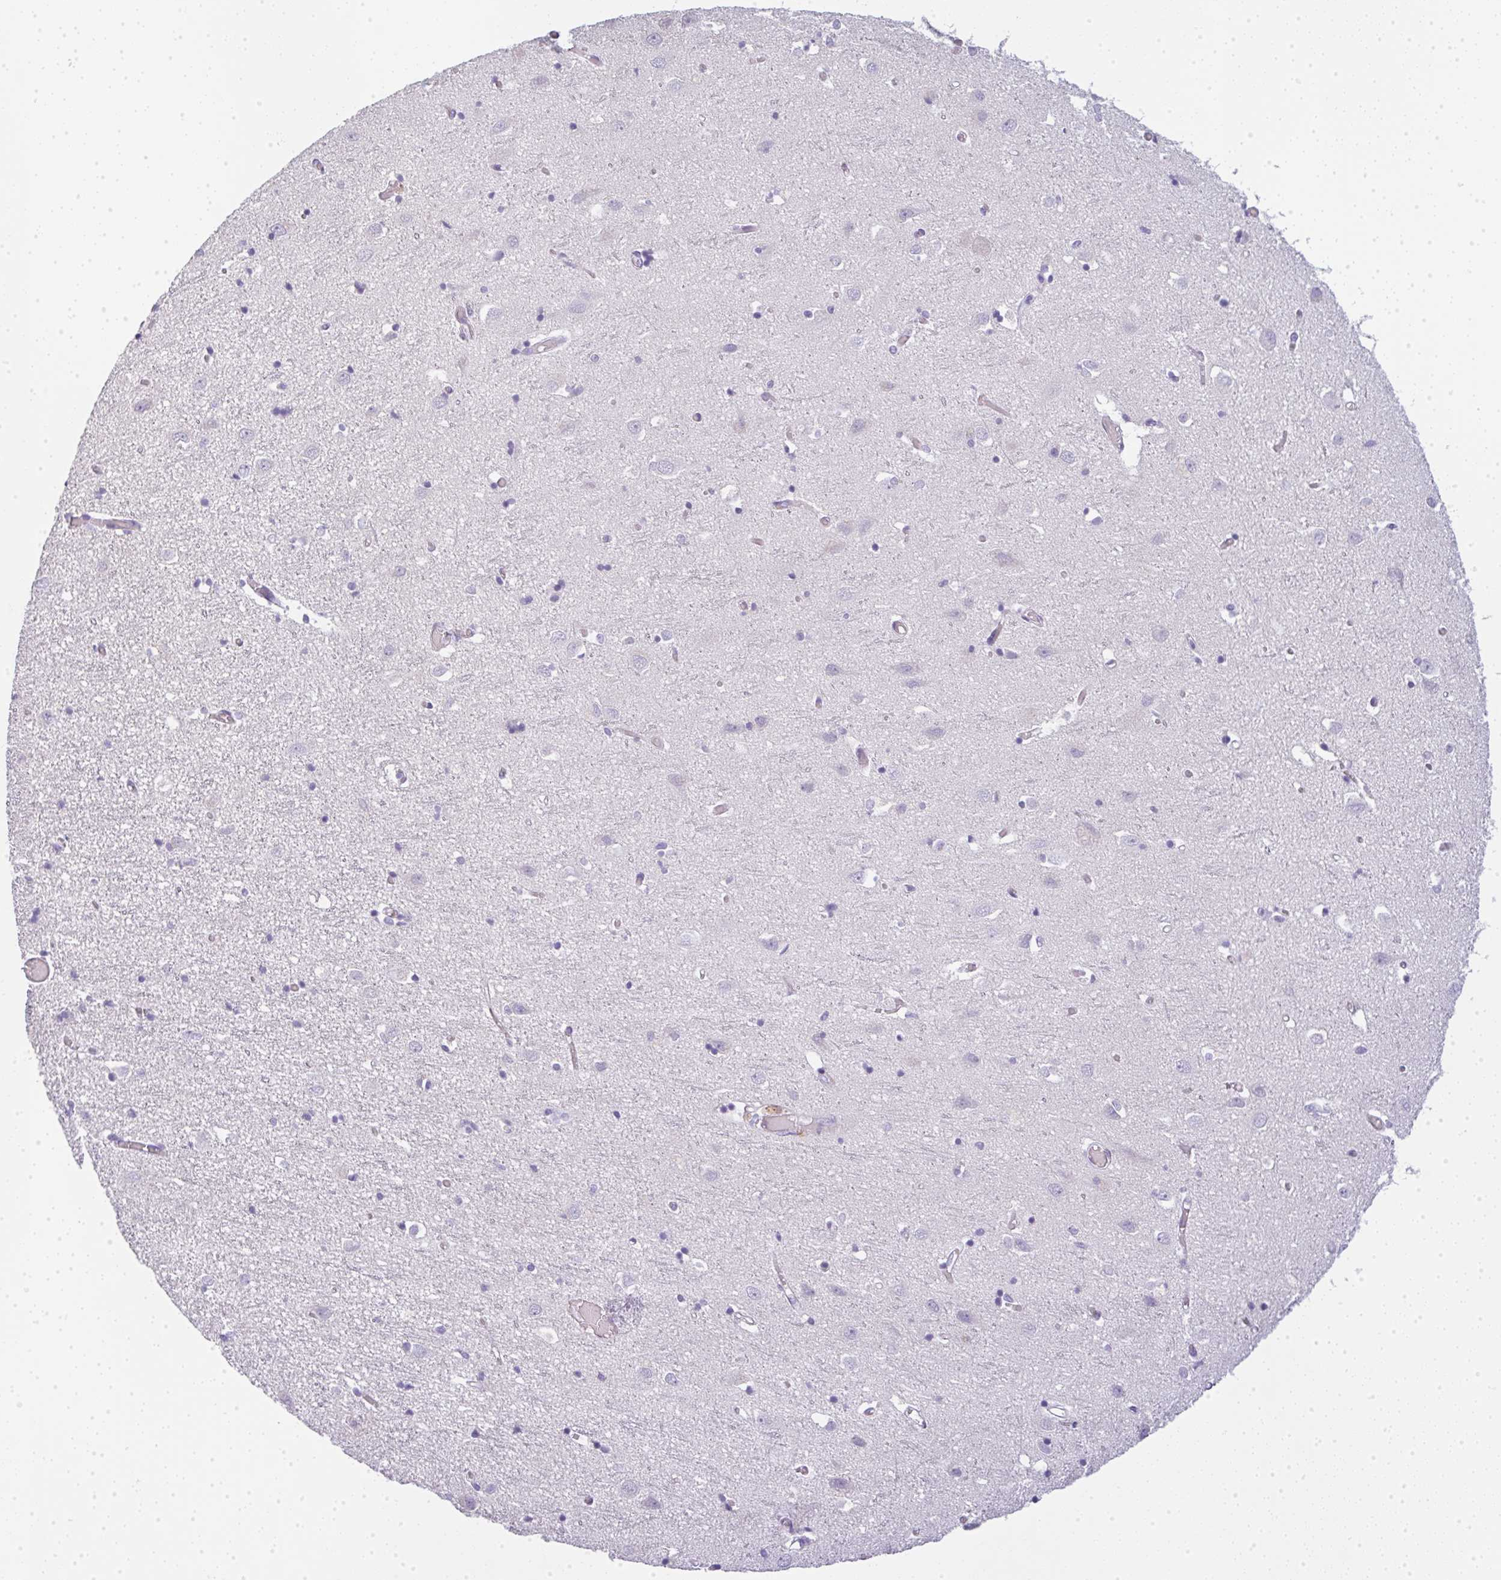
{"staining": {"intensity": "negative", "quantity": "none", "location": "none"}, "tissue": "cerebral cortex", "cell_type": "Endothelial cells", "image_type": "normal", "snomed": [{"axis": "morphology", "description": "Normal tissue, NOS"}, {"axis": "topography", "description": "Cerebral cortex"}], "caption": "An IHC micrograph of normal cerebral cortex is shown. There is no staining in endothelial cells of cerebral cortex. (DAB immunohistochemistry, high magnification).", "gene": "LPAR4", "patient": {"sex": "male", "age": 70}}